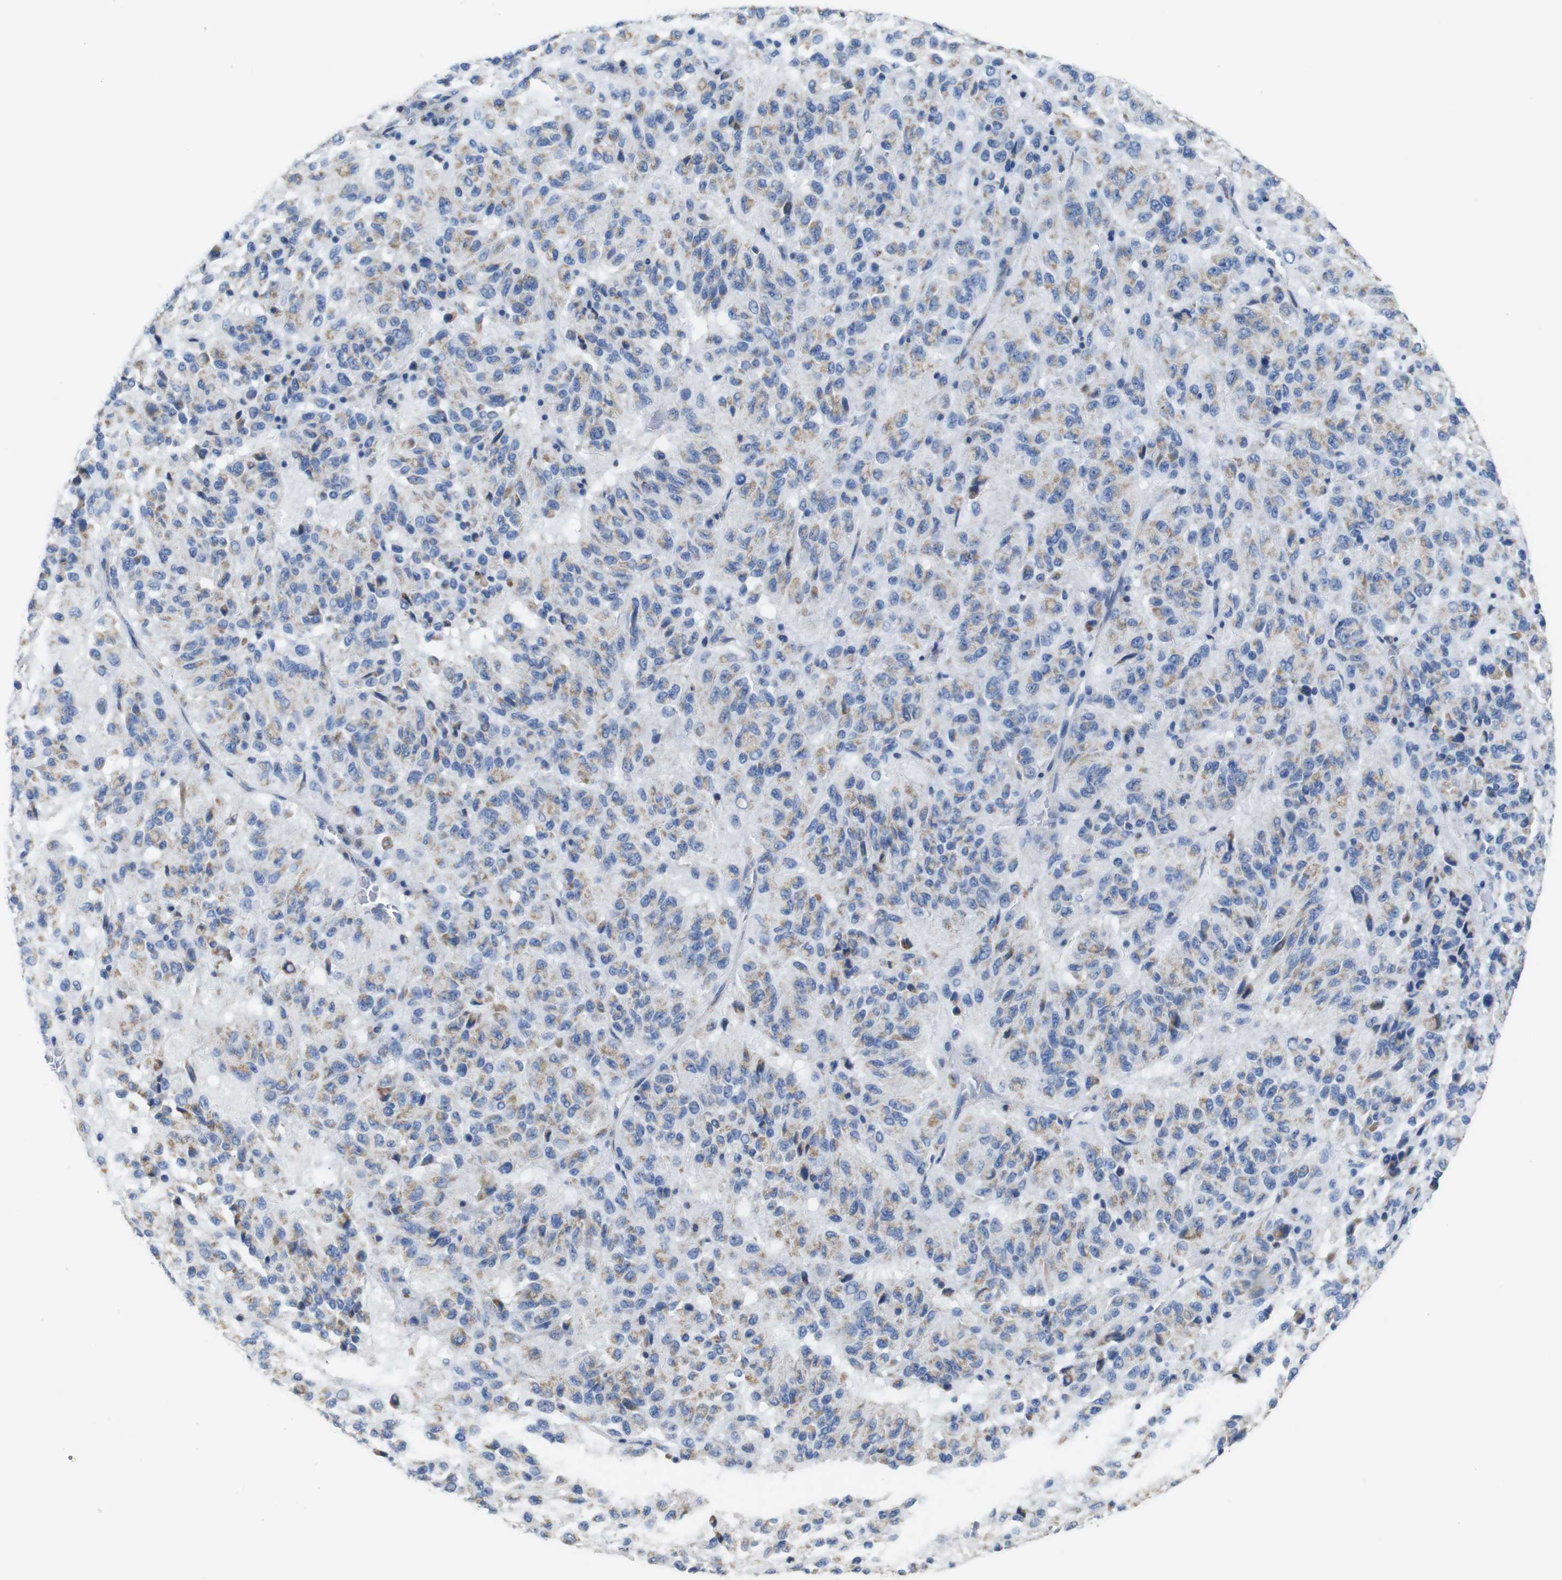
{"staining": {"intensity": "moderate", "quantity": ">75%", "location": "cytoplasmic/membranous"}, "tissue": "melanoma", "cell_type": "Tumor cells", "image_type": "cancer", "snomed": [{"axis": "morphology", "description": "Malignant melanoma, Metastatic site"}, {"axis": "topography", "description": "Lung"}], "caption": "Protein expression analysis of human malignant melanoma (metastatic site) reveals moderate cytoplasmic/membranous positivity in approximately >75% of tumor cells. (DAB IHC, brown staining for protein, blue staining for nuclei).", "gene": "MAOA", "patient": {"sex": "male", "age": 64}}